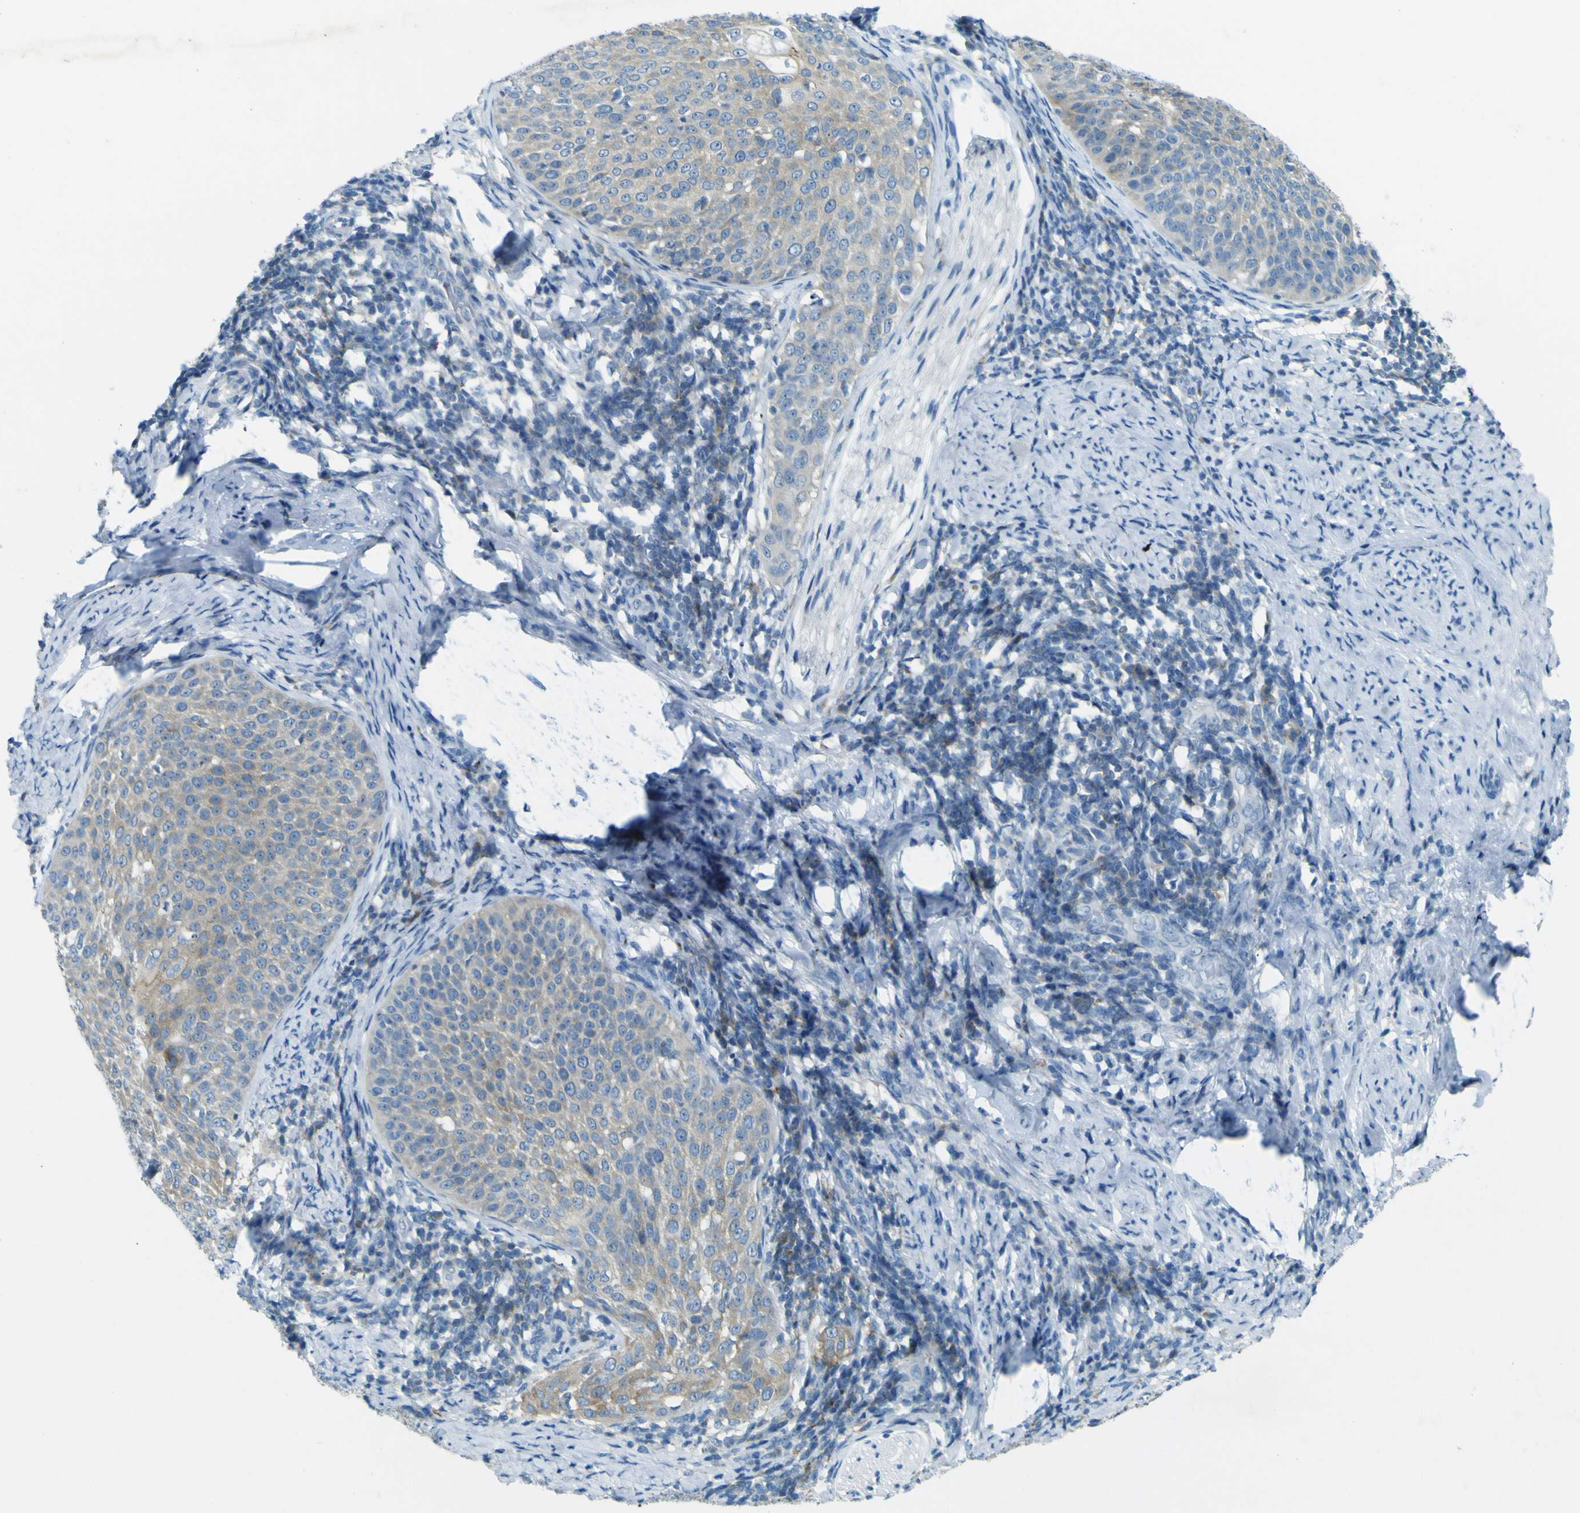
{"staining": {"intensity": "weak", "quantity": ">75%", "location": "cytoplasmic/membranous"}, "tissue": "cervical cancer", "cell_type": "Tumor cells", "image_type": "cancer", "snomed": [{"axis": "morphology", "description": "Squamous cell carcinoma, NOS"}, {"axis": "topography", "description": "Cervix"}], "caption": "Tumor cells exhibit low levels of weak cytoplasmic/membranous positivity in approximately >75% of cells in human squamous cell carcinoma (cervical).", "gene": "SORCS1", "patient": {"sex": "female", "age": 51}}